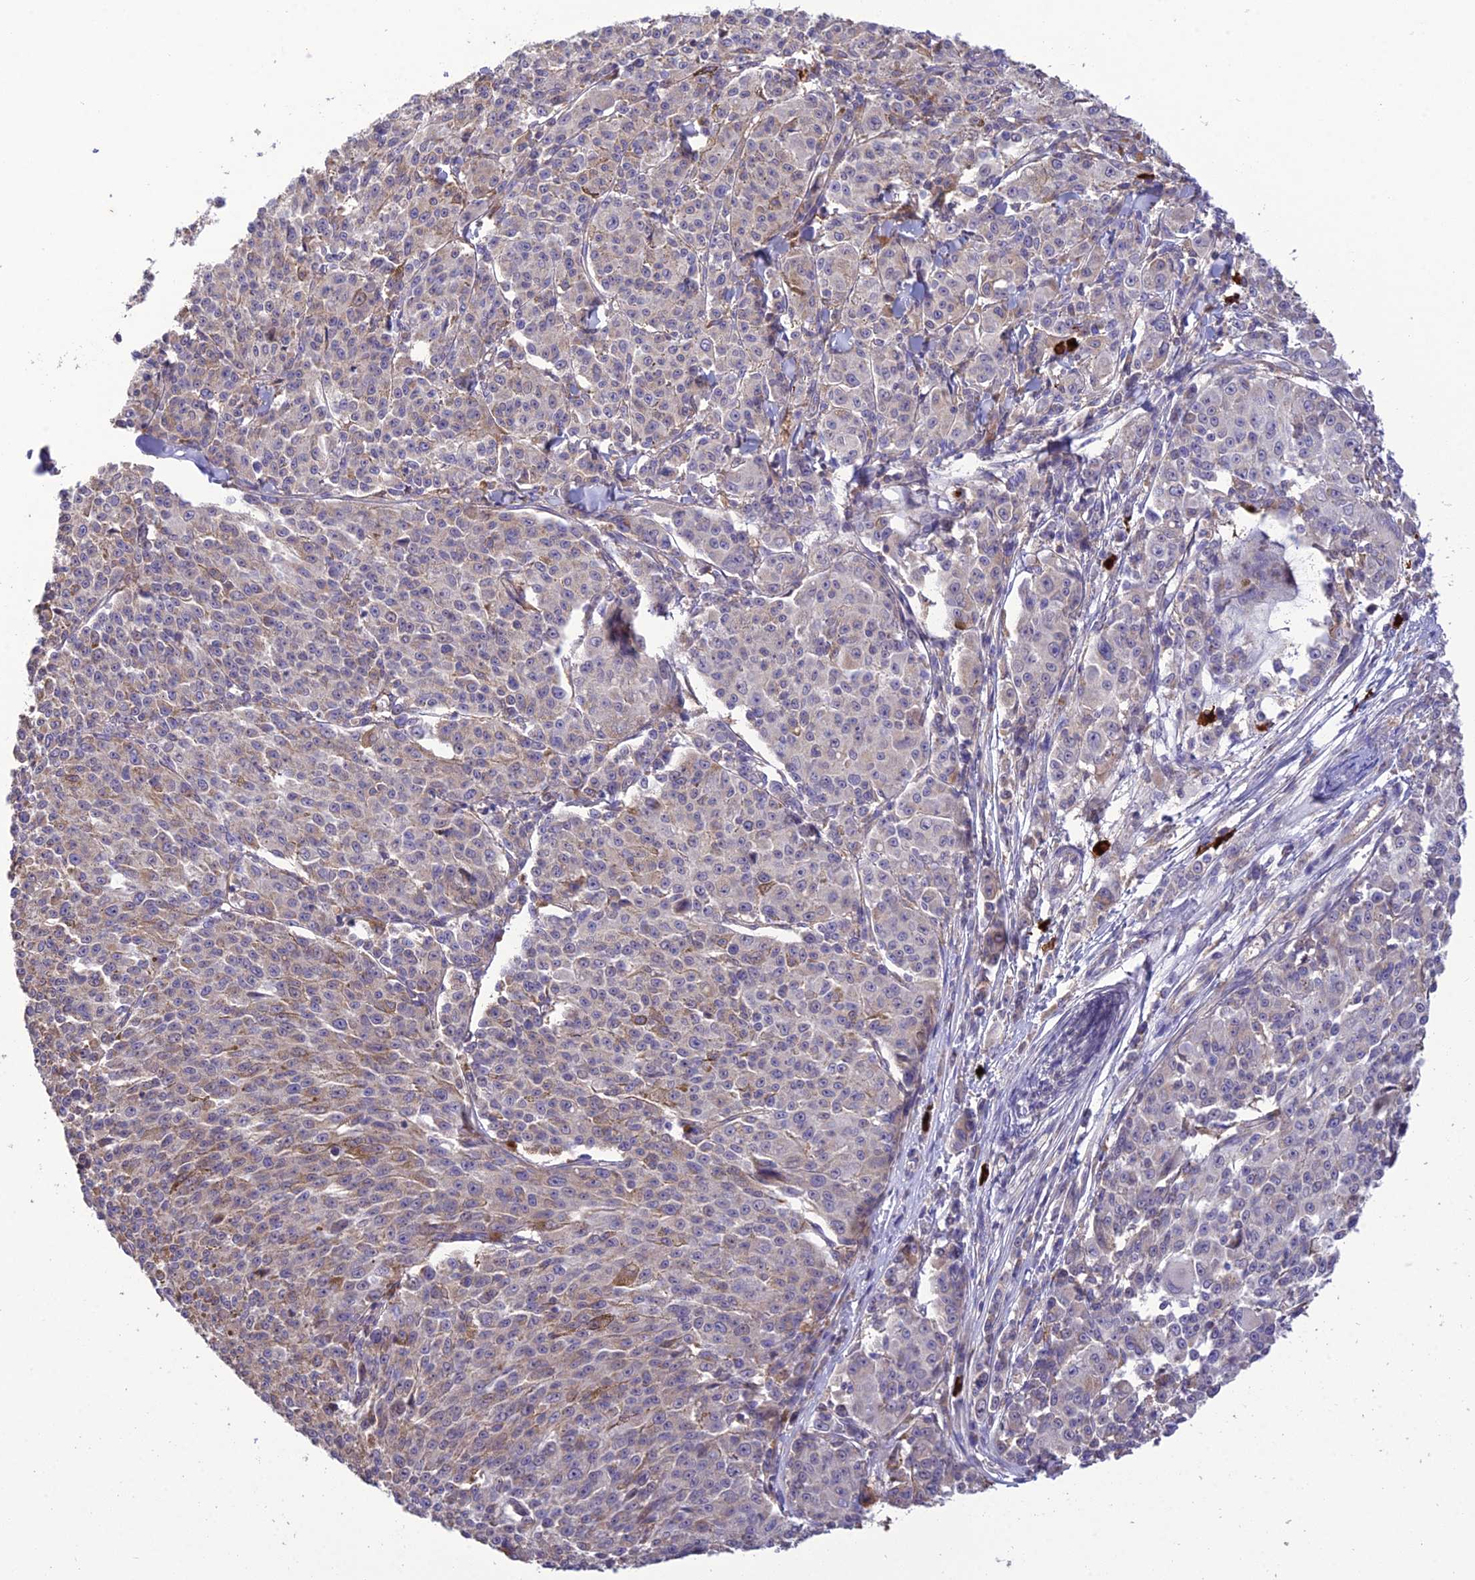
{"staining": {"intensity": "weak", "quantity": "25%-75%", "location": "cytoplasmic/membranous"}, "tissue": "melanoma", "cell_type": "Tumor cells", "image_type": "cancer", "snomed": [{"axis": "morphology", "description": "Malignant melanoma, NOS"}, {"axis": "topography", "description": "Skin"}], "caption": "The immunohistochemical stain highlights weak cytoplasmic/membranous positivity in tumor cells of malignant melanoma tissue.", "gene": "MIOS", "patient": {"sex": "female", "age": 52}}